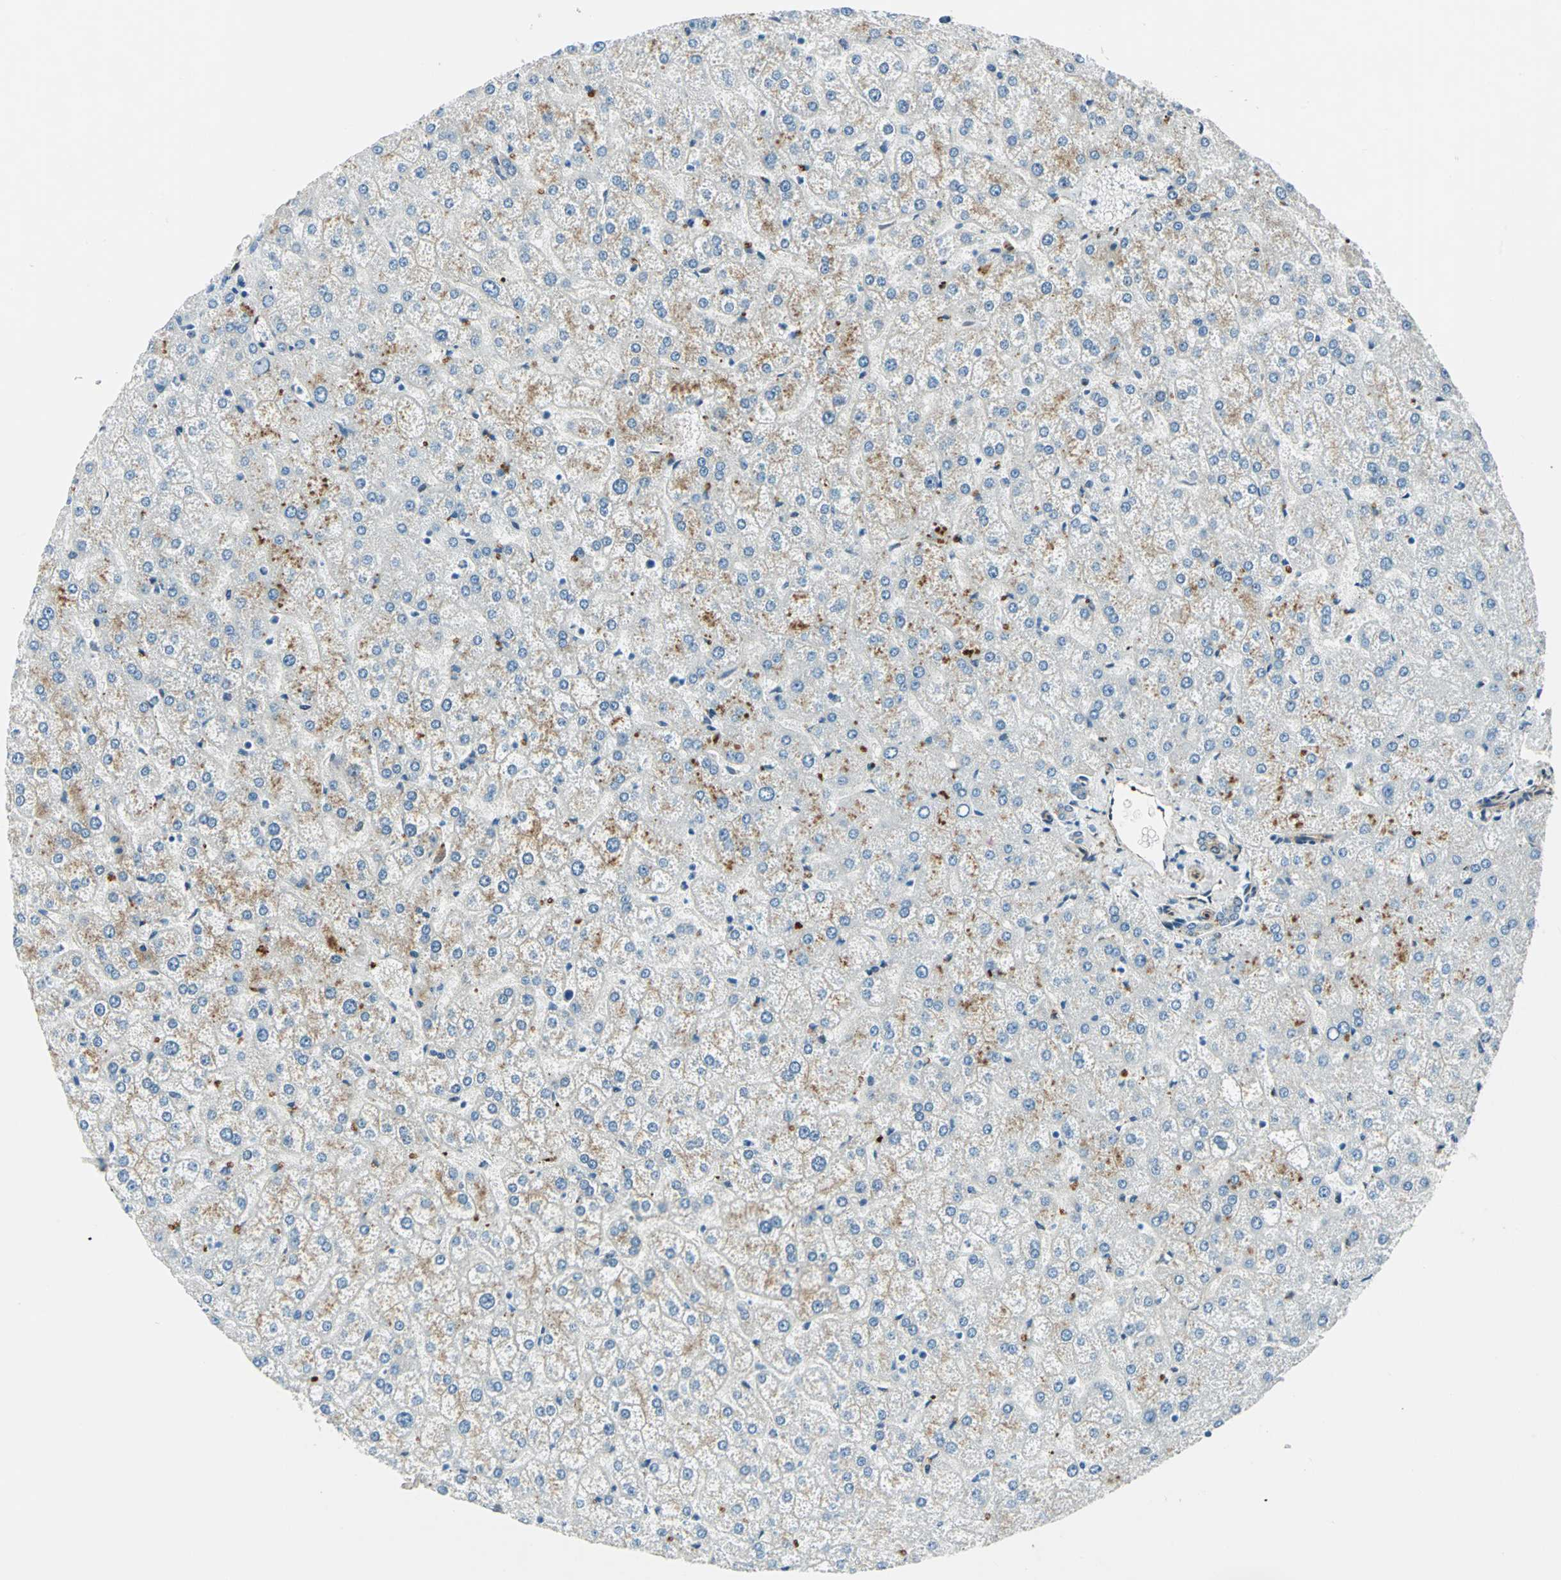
{"staining": {"intensity": "weak", "quantity": "25%-75%", "location": "cytoplasmic/membranous"}, "tissue": "liver", "cell_type": "Cholangiocytes", "image_type": "normal", "snomed": [{"axis": "morphology", "description": "Normal tissue, NOS"}, {"axis": "topography", "description": "Liver"}], "caption": "Immunohistochemistry (IHC) histopathology image of normal human liver stained for a protein (brown), which exhibits low levels of weak cytoplasmic/membranous staining in about 25%-75% of cholangiocytes.", "gene": "HSPB1", "patient": {"sex": "female", "age": 32}}